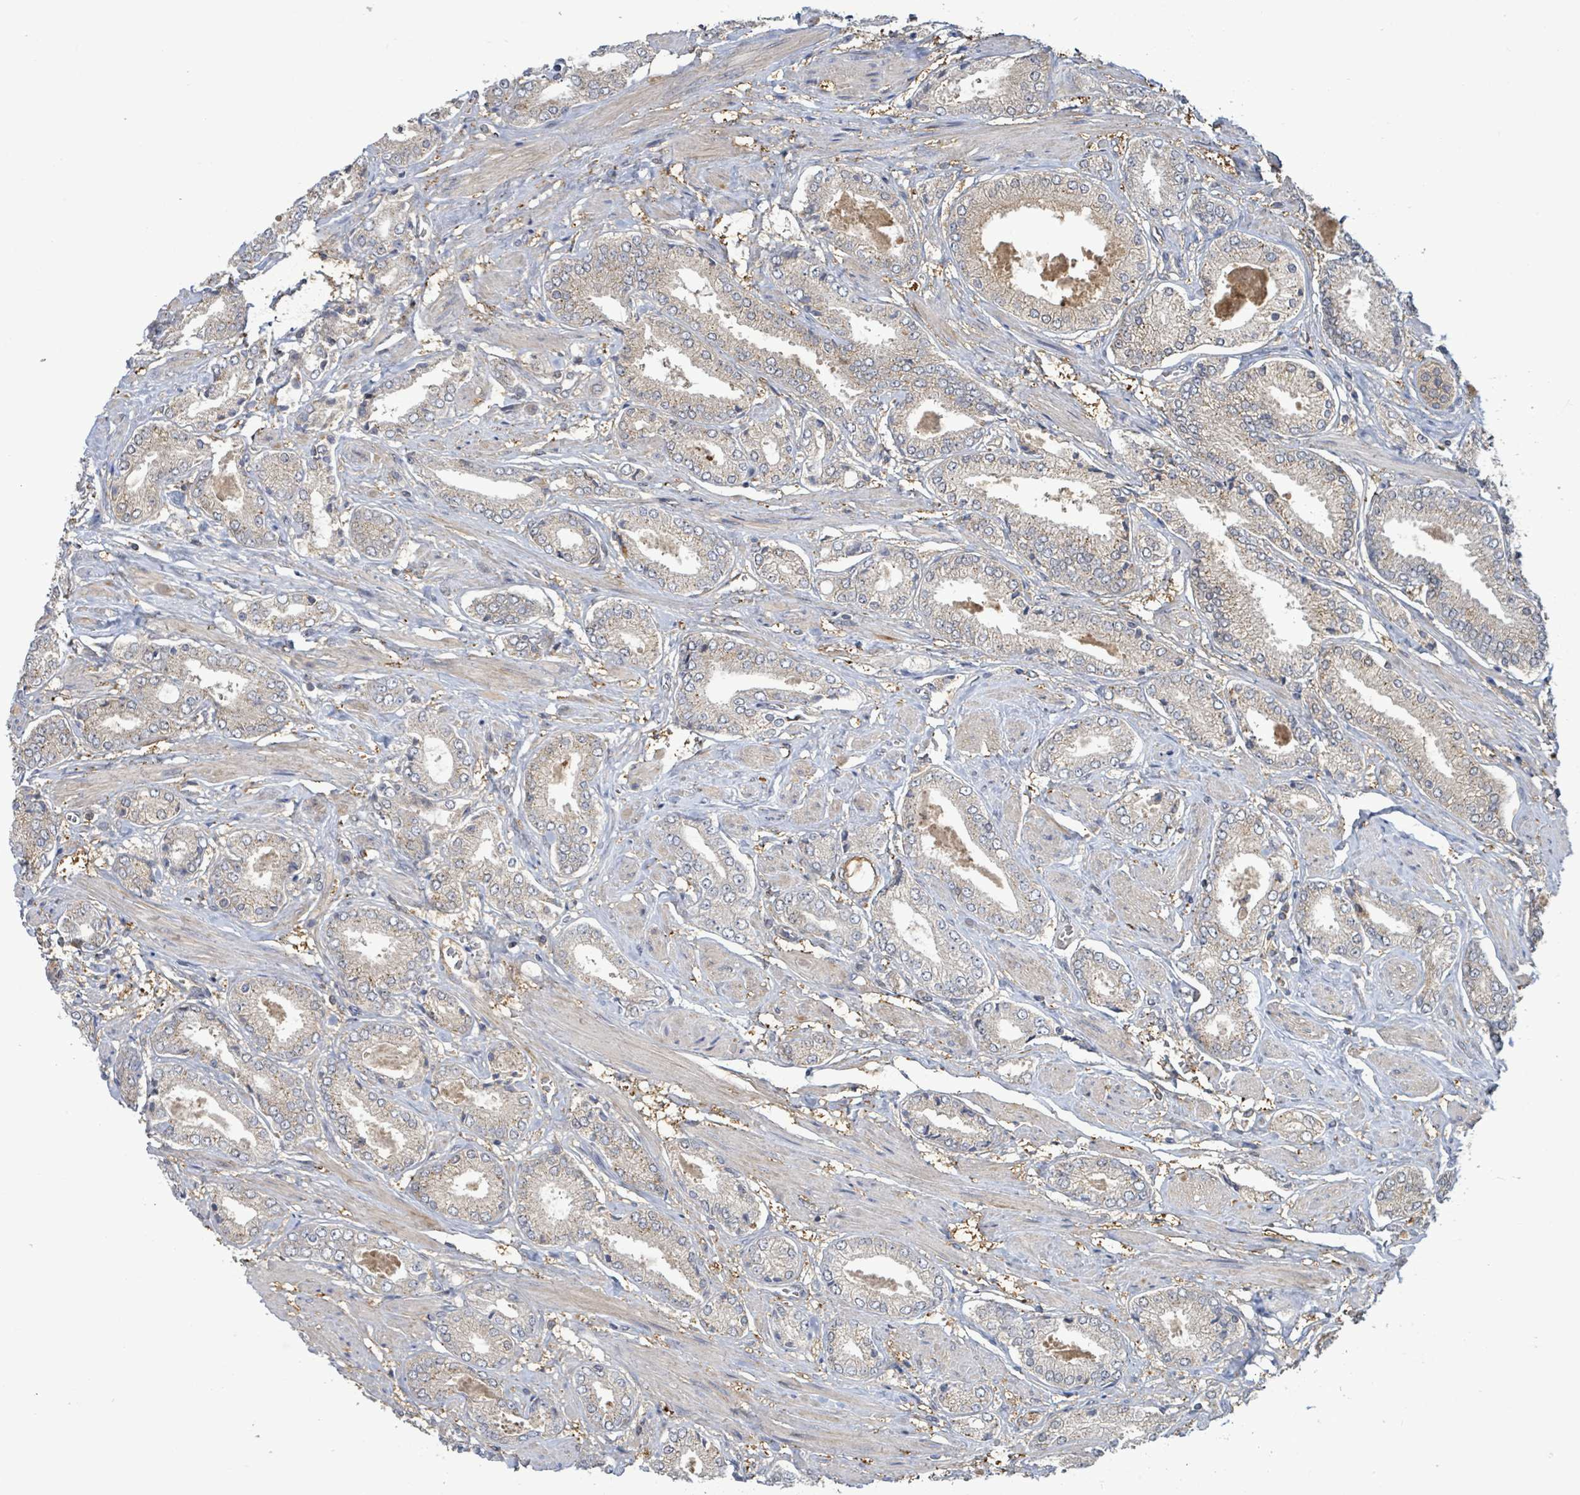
{"staining": {"intensity": "negative", "quantity": "none", "location": "none"}, "tissue": "prostate cancer", "cell_type": "Tumor cells", "image_type": "cancer", "snomed": [{"axis": "morphology", "description": "Adenocarcinoma, High grade"}, {"axis": "topography", "description": "Prostate and seminal vesicle, NOS"}], "caption": "Protein analysis of prostate cancer (adenocarcinoma (high-grade)) reveals no significant expression in tumor cells.", "gene": "PGAM1", "patient": {"sex": "male", "age": 64}}